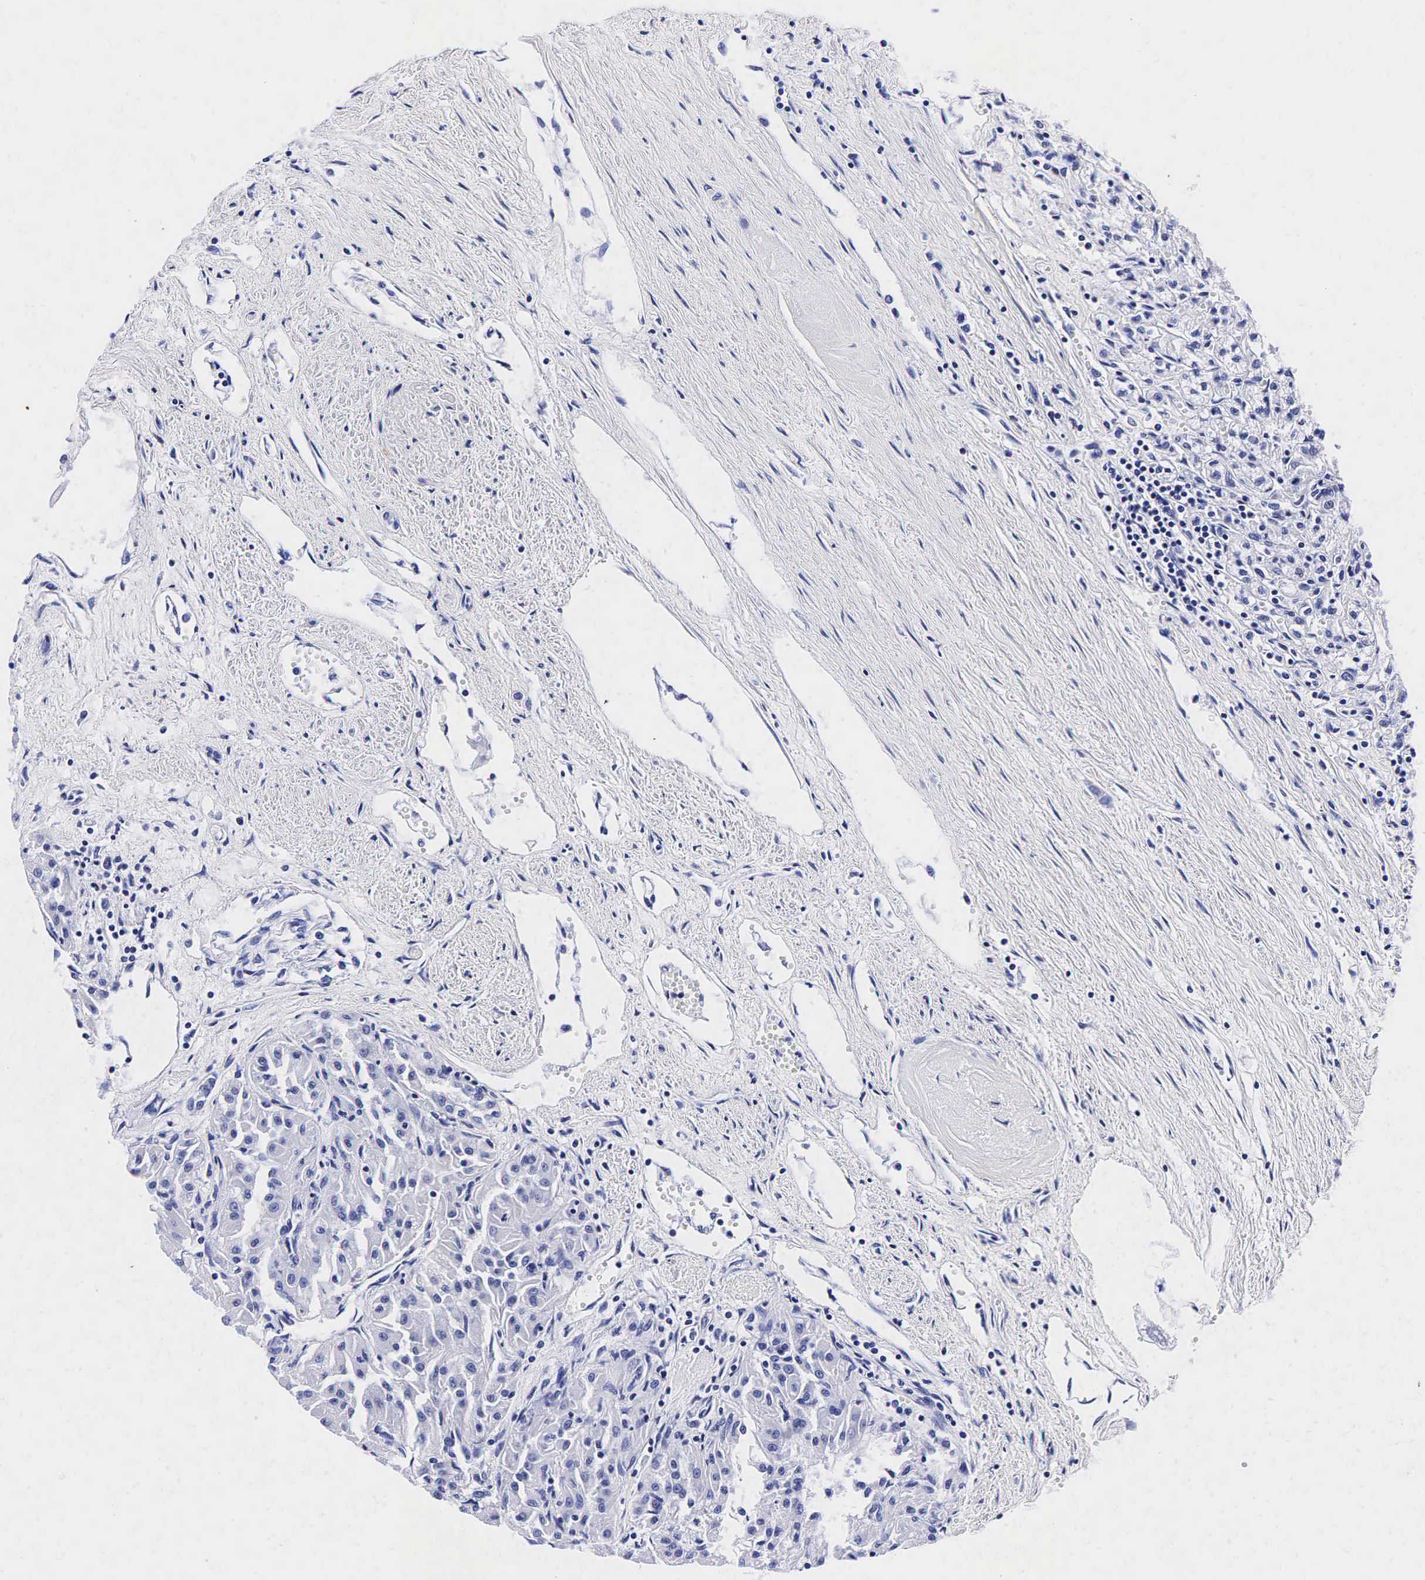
{"staining": {"intensity": "negative", "quantity": "none", "location": "none"}, "tissue": "renal cancer", "cell_type": "Tumor cells", "image_type": "cancer", "snomed": [{"axis": "morphology", "description": "Adenocarcinoma, NOS"}, {"axis": "topography", "description": "Kidney"}], "caption": "High power microscopy image of an immunohistochemistry photomicrograph of adenocarcinoma (renal), revealing no significant staining in tumor cells.", "gene": "TG", "patient": {"sex": "male", "age": 78}}